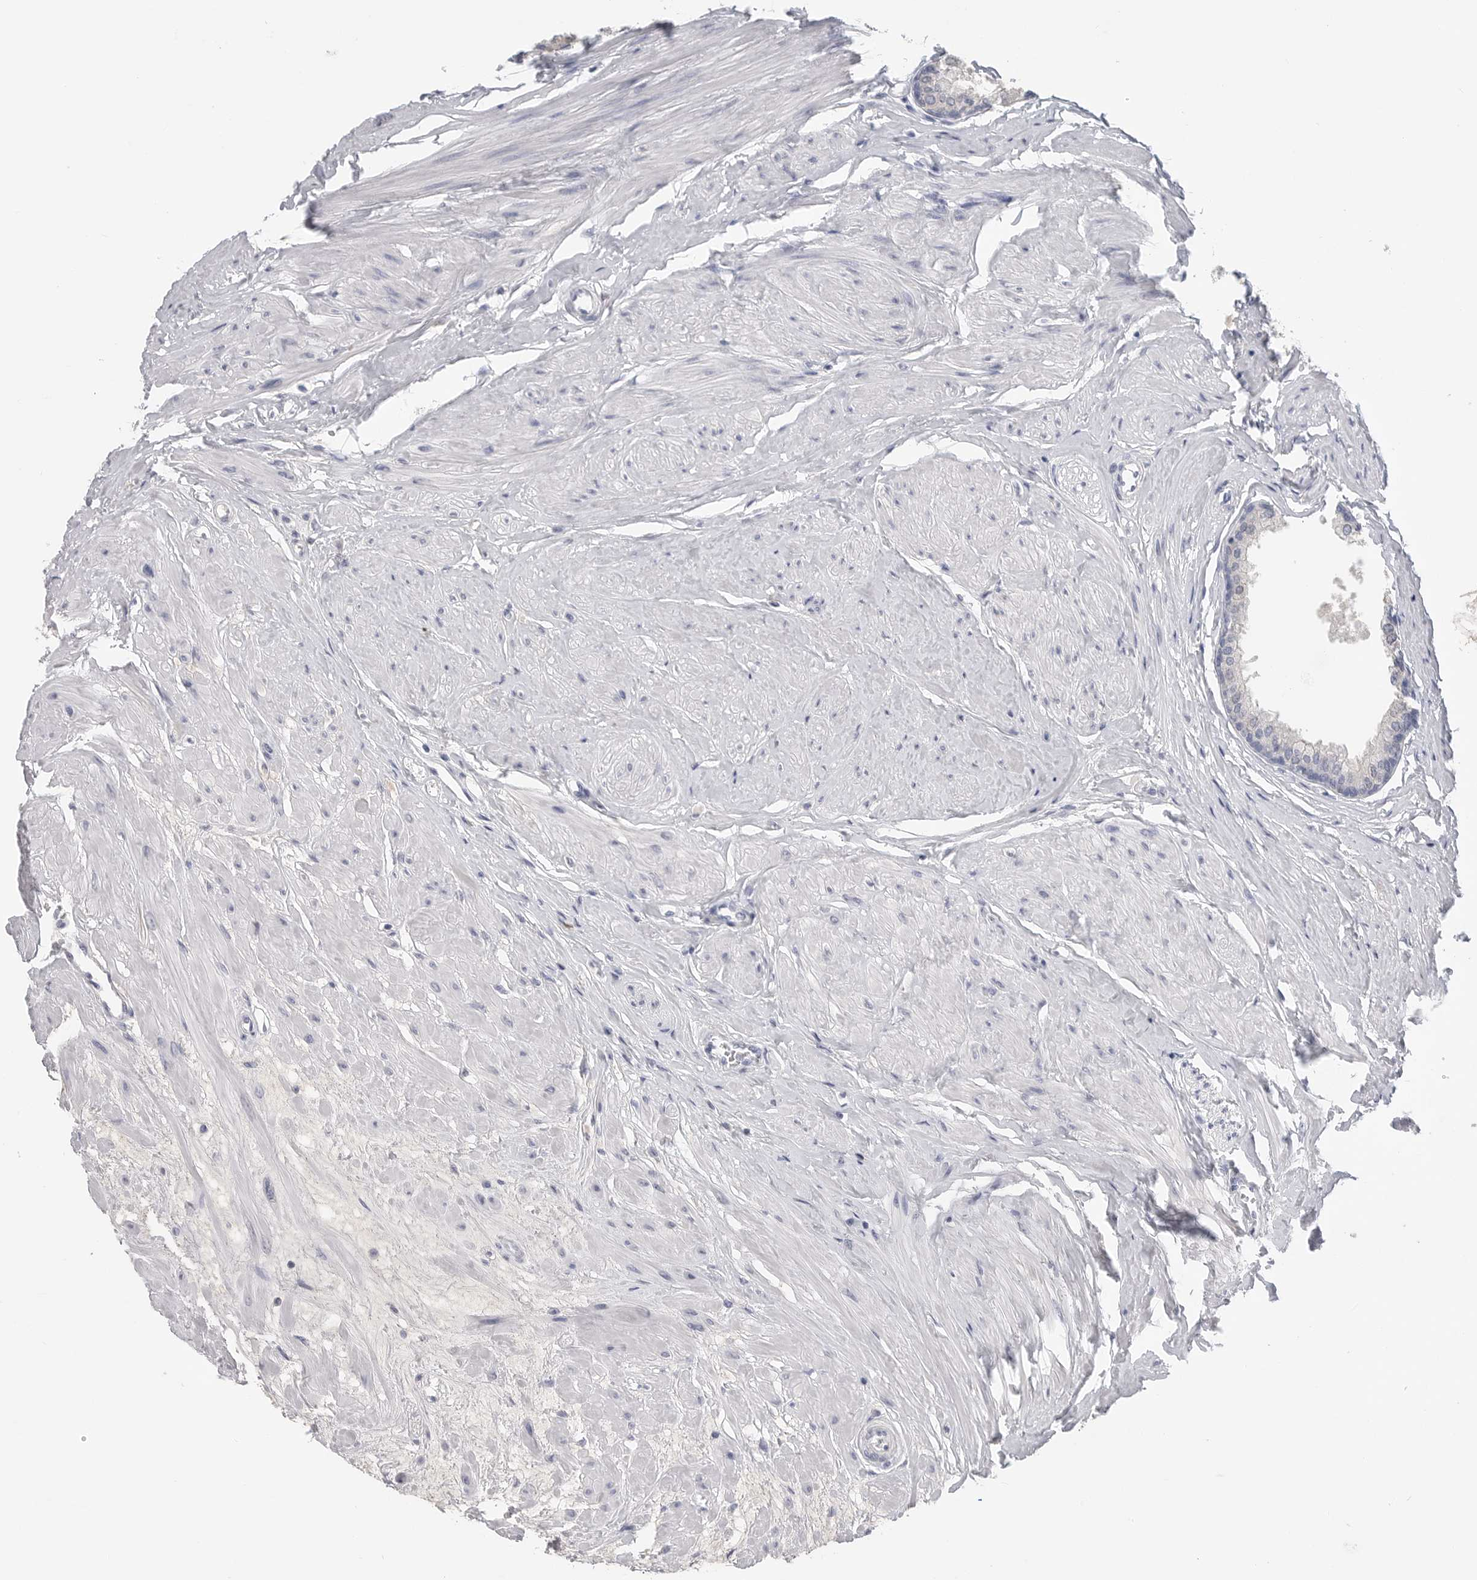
{"staining": {"intensity": "negative", "quantity": "none", "location": "none"}, "tissue": "seminal vesicle", "cell_type": "Glandular cells", "image_type": "normal", "snomed": [{"axis": "morphology", "description": "Normal tissue, NOS"}, {"axis": "topography", "description": "Prostate"}, {"axis": "topography", "description": "Seminal veicle"}], "caption": "An immunohistochemistry image of unremarkable seminal vesicle is shown. There is no staining in glandular cells of seminal vesicle.", "gene": "FABP6", "patient": {"sex": "male", "age": 60}}